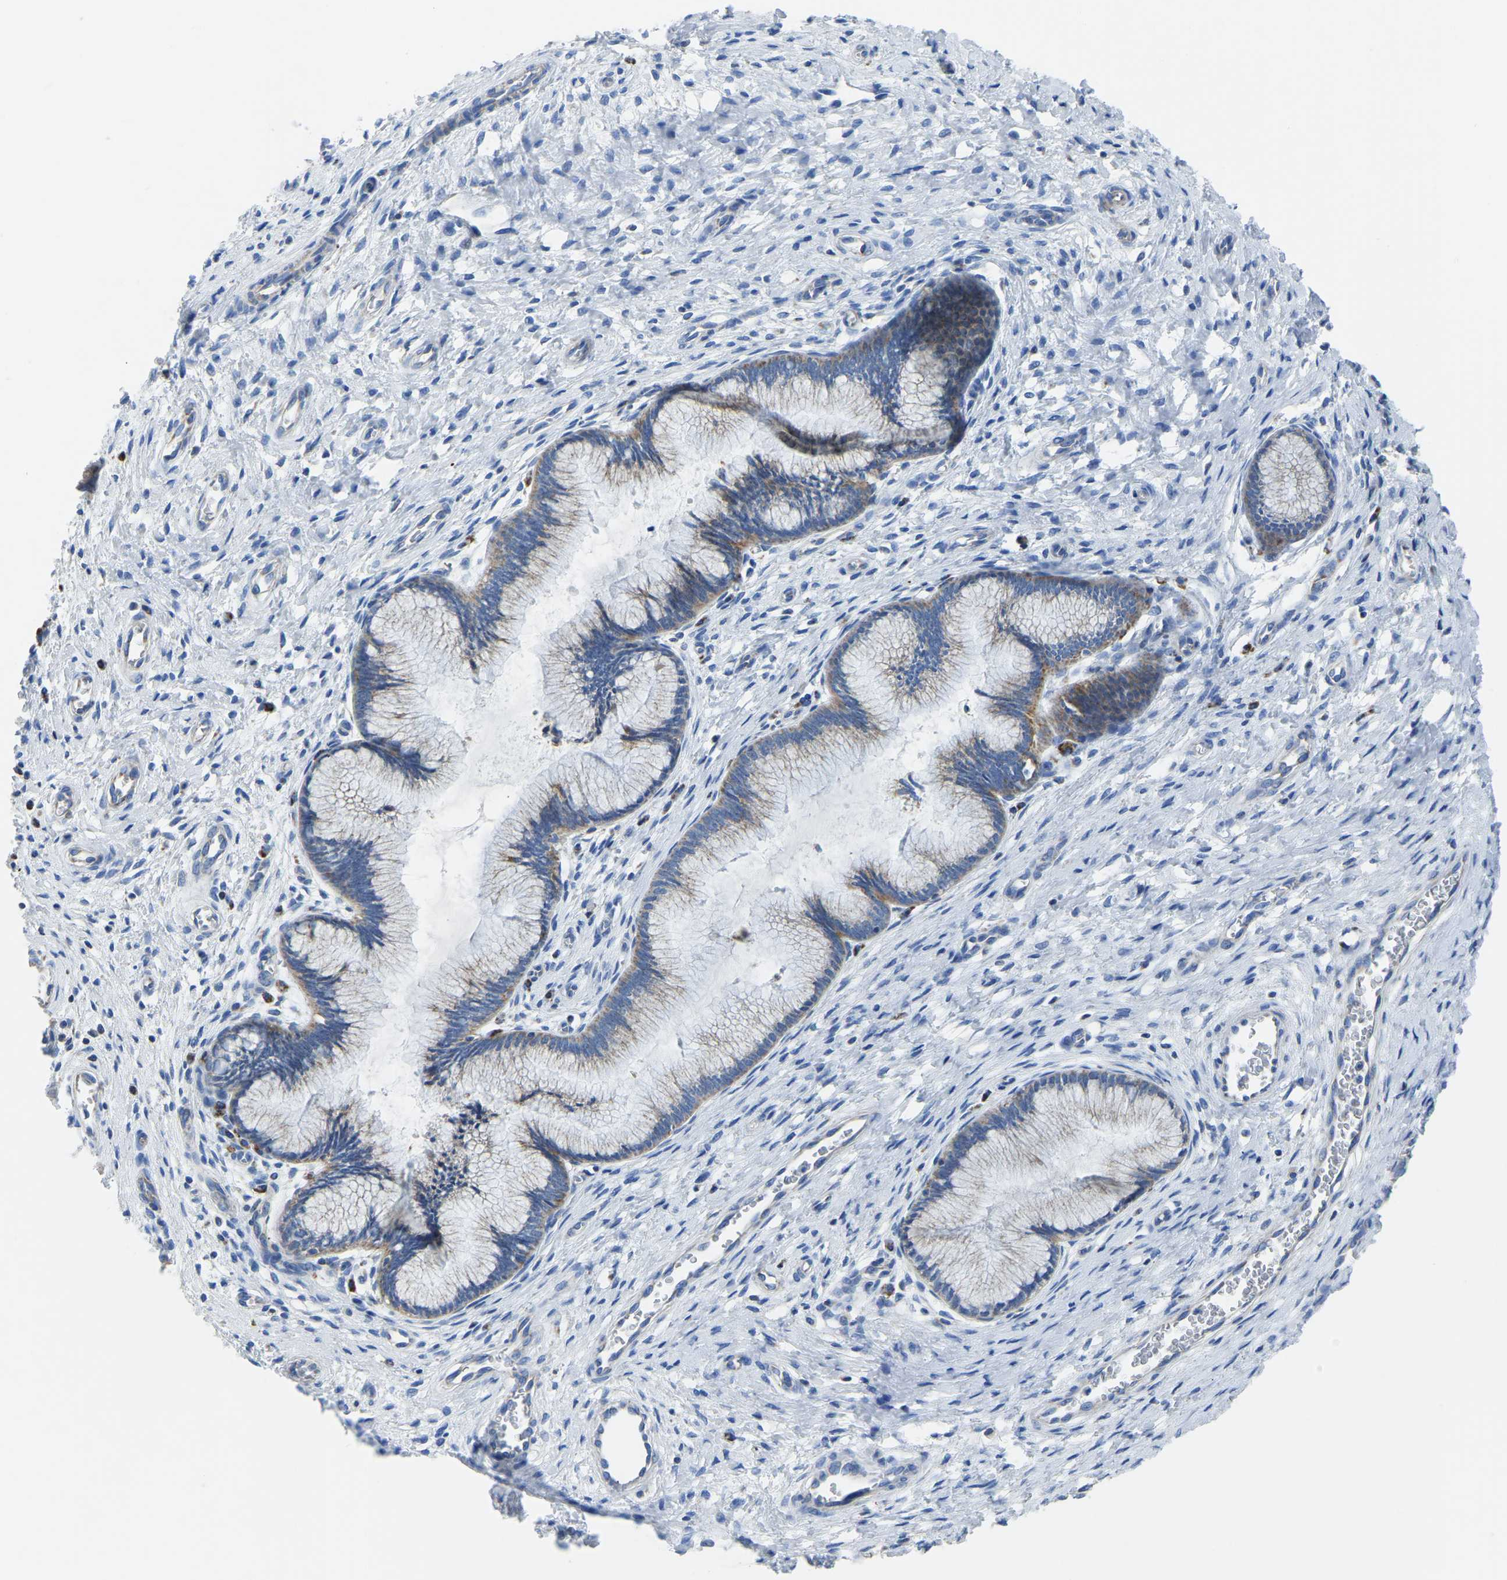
{"staining": {"intensity": "weak", "quantity": "25%-75%", "location": "cytoplasmic/membranous"}, "tissue": "cervix", "cell_type": "Glandular cells", "image_type": "normal", "snomed": [{"axis": "morphology", "description": "Normal tissue, NOS"}, {"axis": "topography", "description": "Cervix"}], "caption": "Immunohistochemistry (DAB) staining of benign cervix shows weak cytoplasmic/membranous protein expression in approximately 25%-75% of glandular cells.", "gene": "ETFA", "patient": {"sex": "female", "age": 55}}